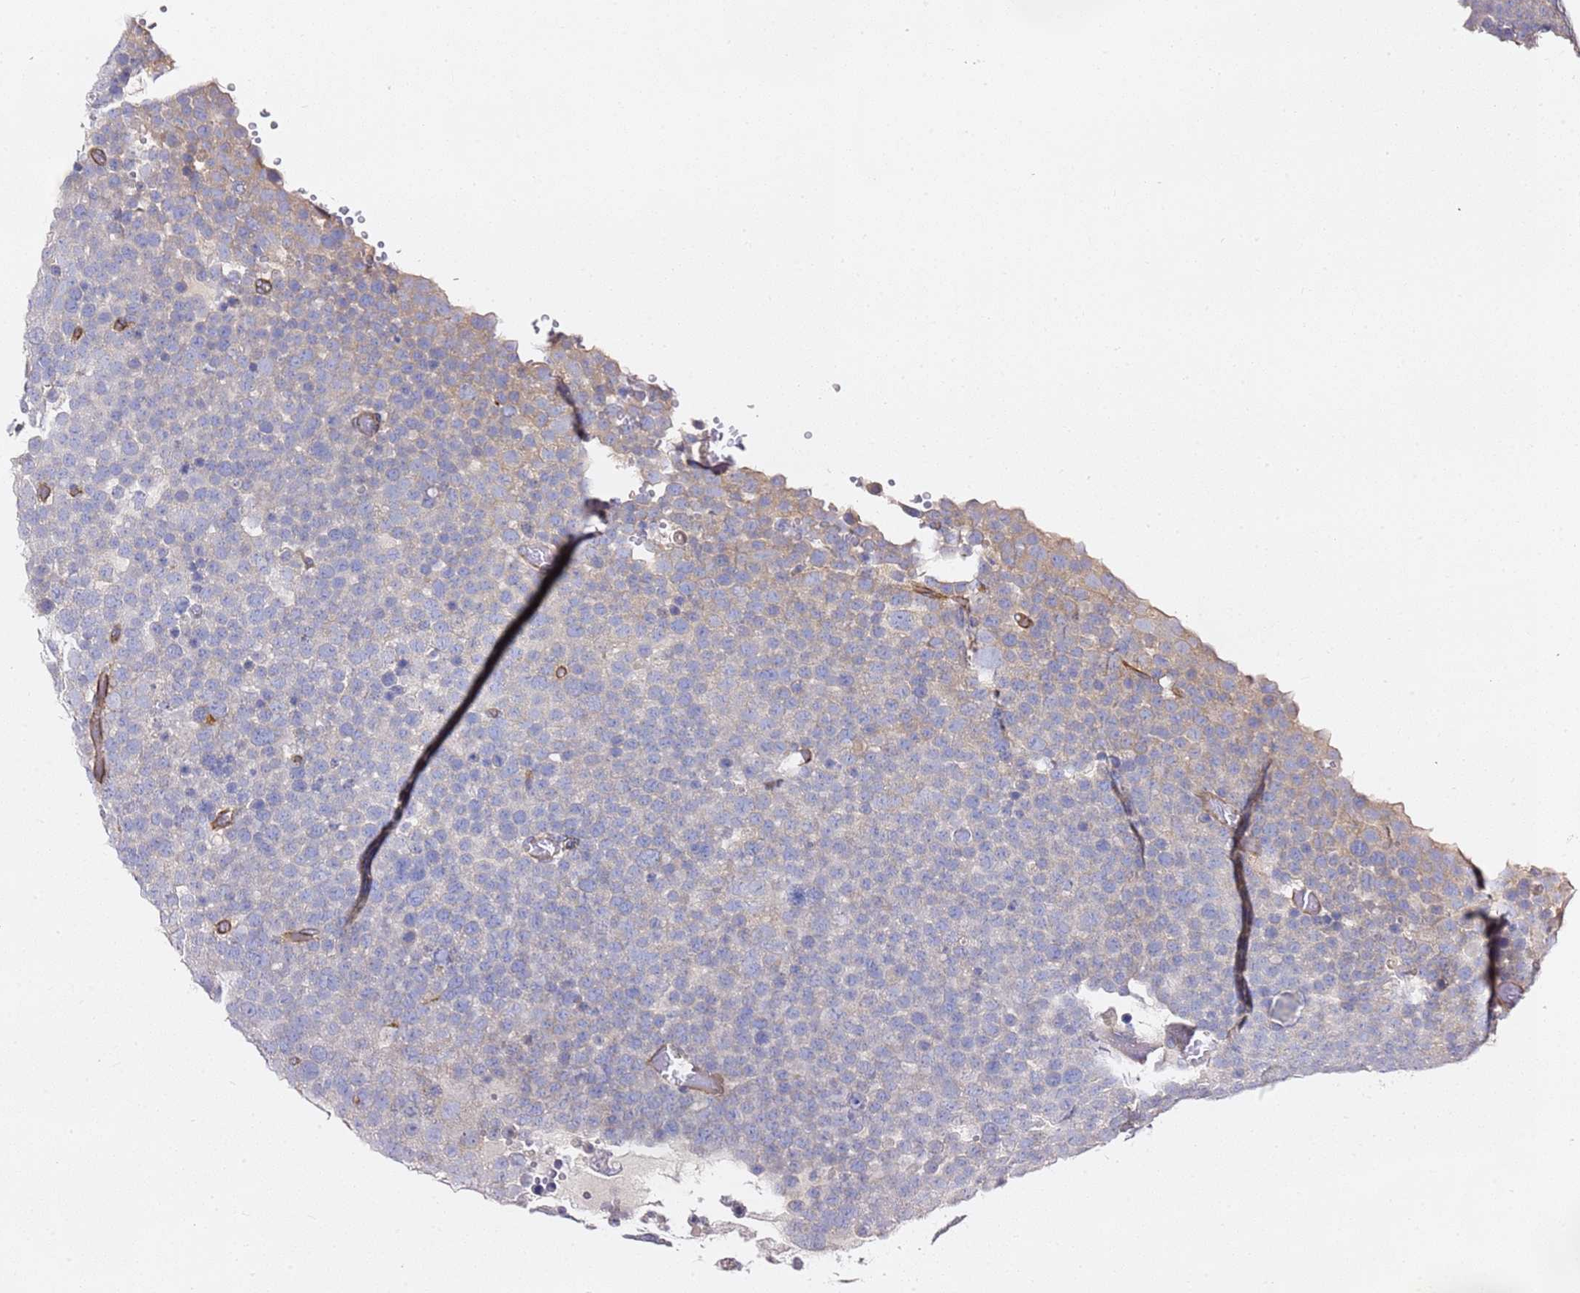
{"staining": {"intensity": "negative", "quantity": "none", "location": "none"}, "tissue": "testis cancer", "cell_type": "Tumor cells", "image_type": "cancer", "snomed": [{"axis": "morphology", "description": "Seminoma, NOS"}, {"axis": "topography", "description": "Testis"}], "caption": "High magnification brightfield microscopy of testis cancer stained with DAB (3,3'-diaminobenzidine) (brown) and counterstained with hematoxylin (blue): tumor cells show no significant expression.", "gene": "KIF7", "patient": {"sex": "male", "age": 71}}